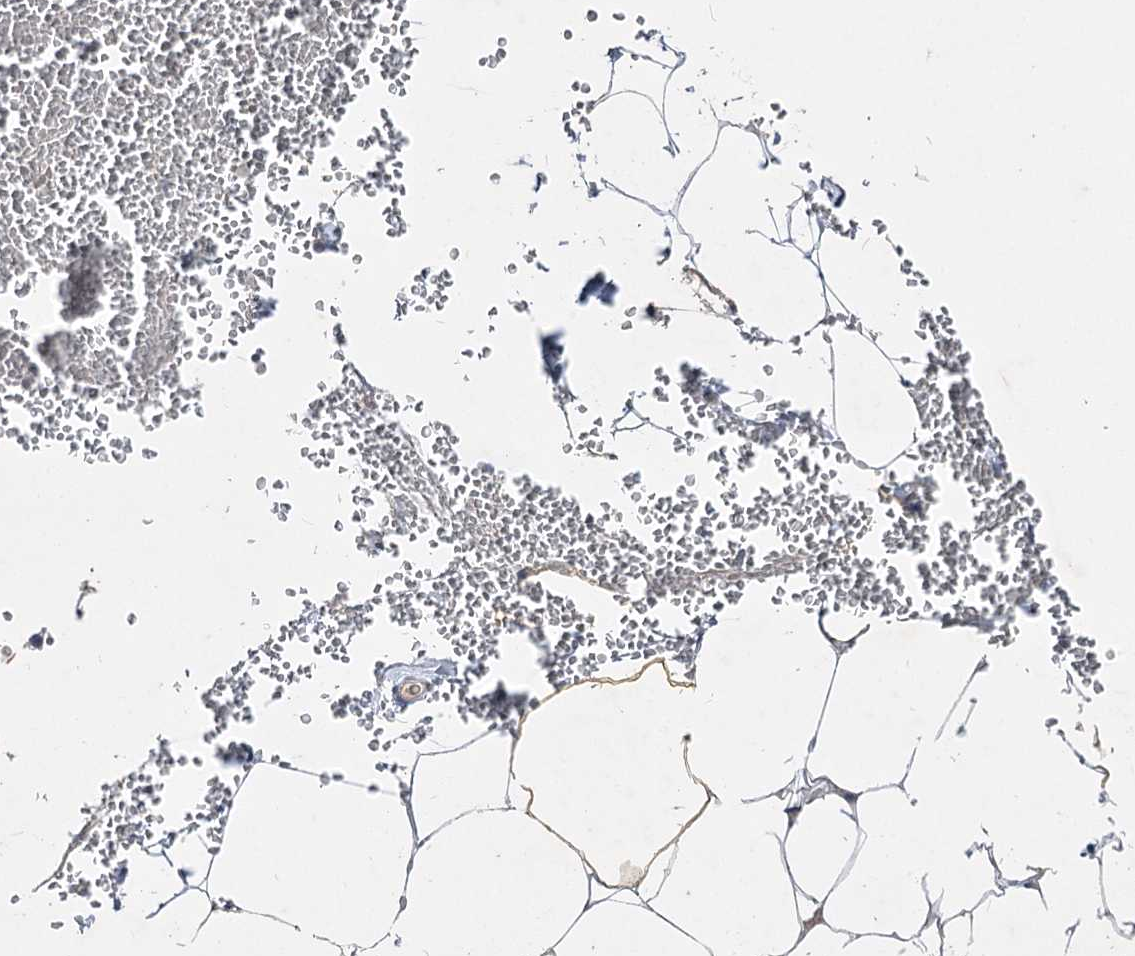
{"staining": {"intensity": "negative", "quantity": "none", "location": "none"}, "tissue": "adipose tissue", "cell_type": "Adipocytes", "image_type": "normal", "snomed": [{"axis": "morphology", "description": "Normal tissue, NOS"}, {"axis": "topography", "description": "Gallbladder"}, {"axis": "topography", "description": "Peripheral nerve tissue"}], "caption": "The immunohistochemistry (IHC) photomicrograph has no significant staining in adipocytes of adipose tissue.", "gene": "IL1RAP", "patient": {"sex": "male", "age": 38}}